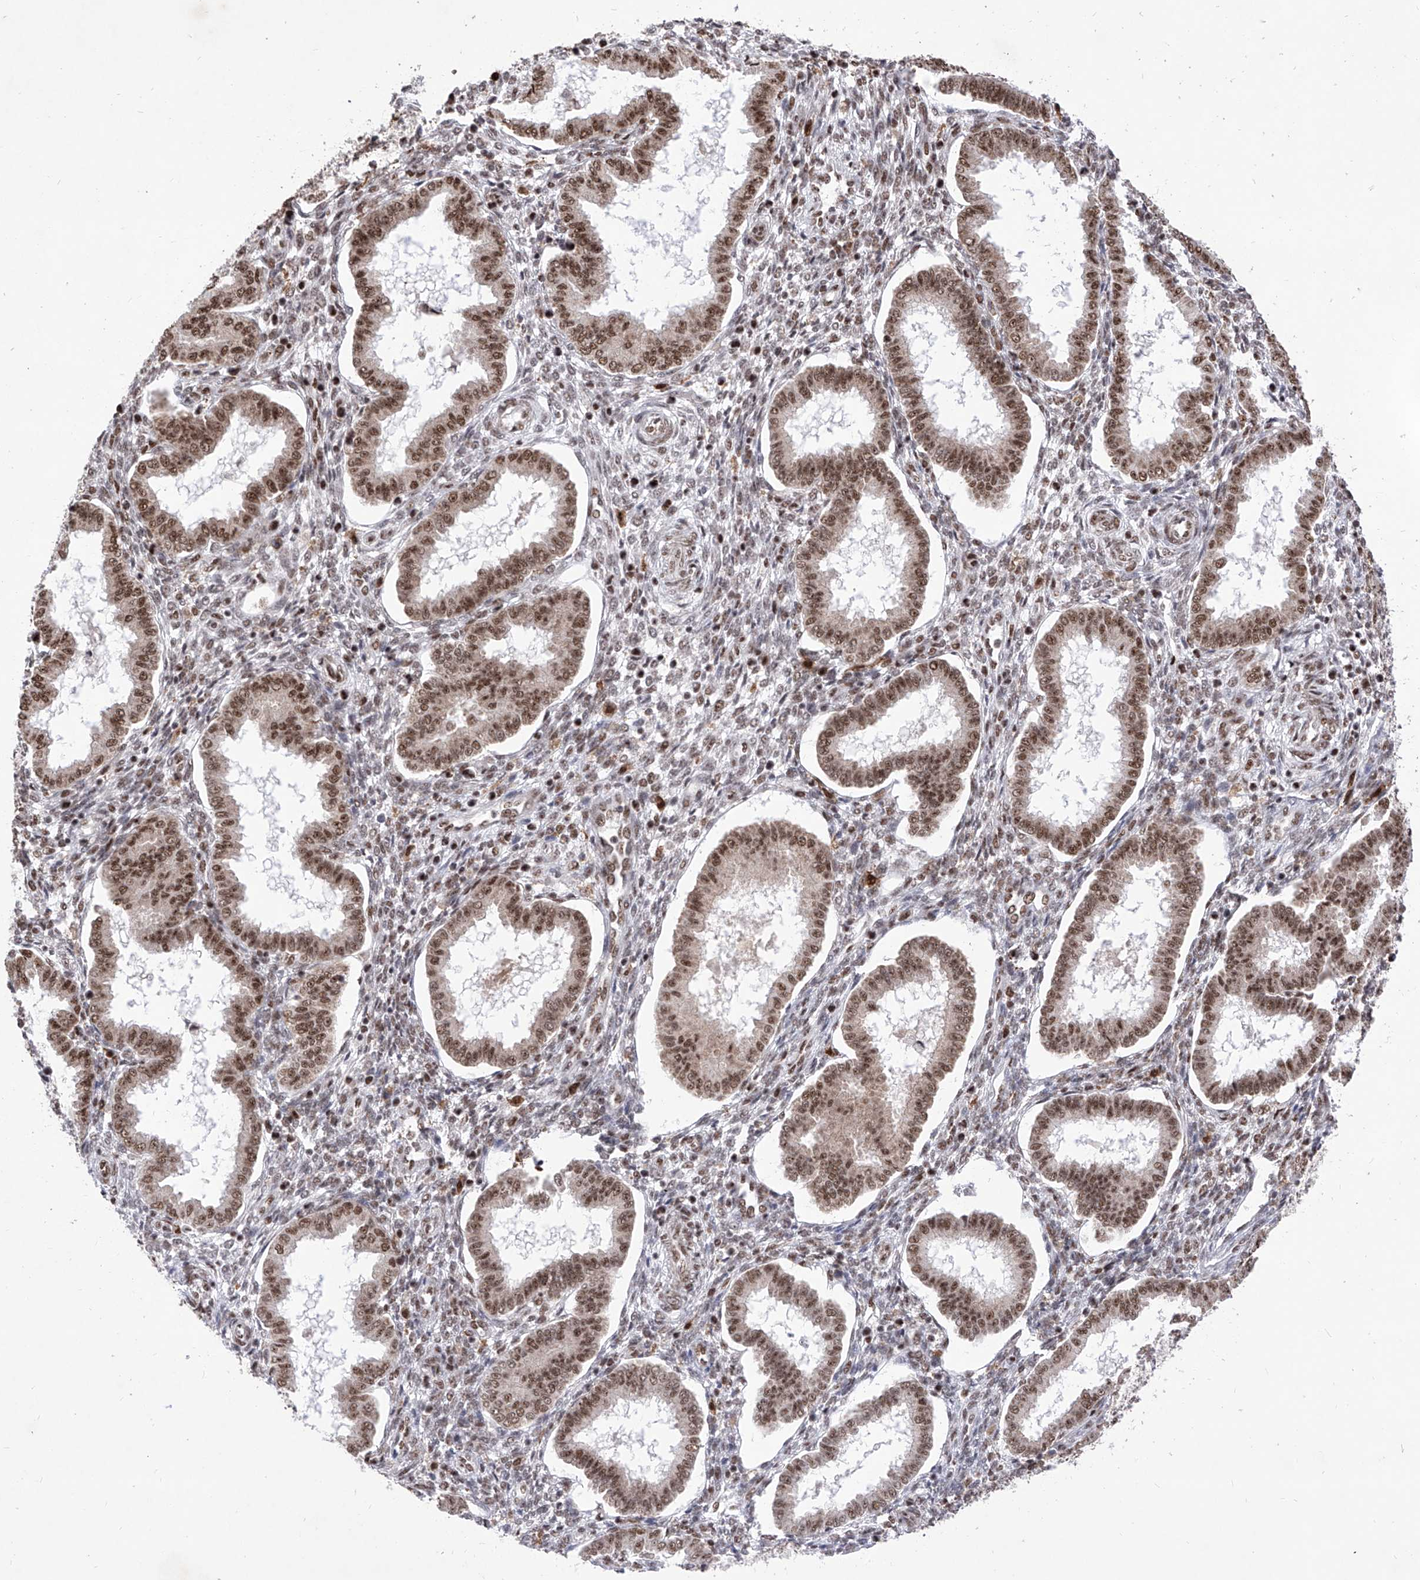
{"staining": {"intensity": "moderate", "quantity": "25%-75%", "location": "nuclear"}, "tissue": "endometrium", "cell_type": "Cells in endometrial stroma", "image_type": "normal", "snomed": [{"axis": "morphology", "description": "Normal tissue, NOS"}, {"axis": "topography", "description": "Endometrium"}], "caption": "IHC photomicrograph of unremarkable endometrium: endometrium stained using IHC demonstrates medium levels of moderate protein expression localized specifically in the nuclear of cells in endometrial stroma, appearing as a nuclear brown color.", "gene": "PHF5A", "patient": {"sex": "female", "age": 24}}